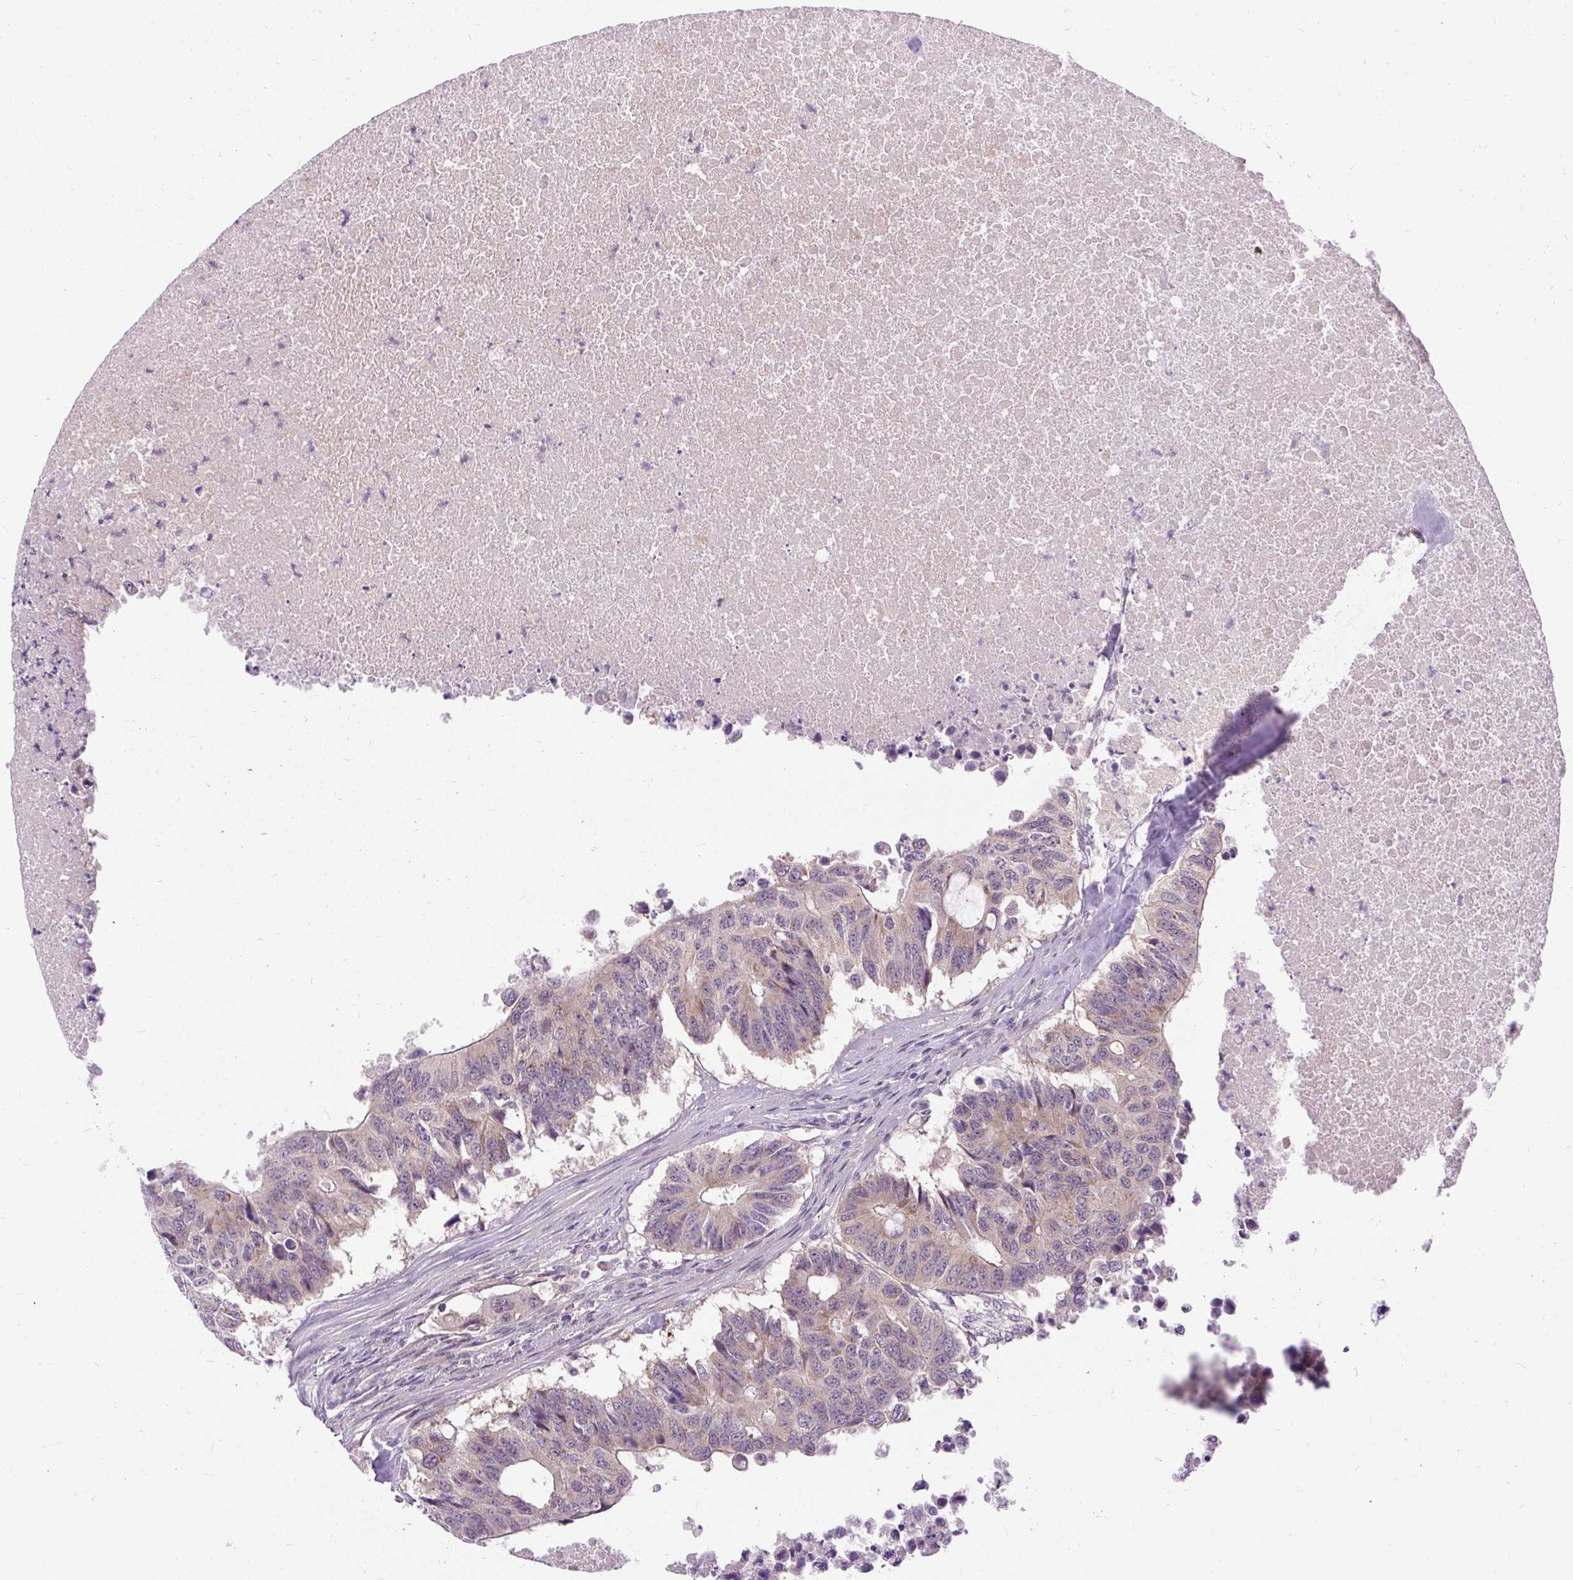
{"staining": {"intensity": "weak", "quantity": "25%-75%", "location": "cytoplasmic/membranous"}, "tissue": "colorectal cancer", "cell_type": "Tumor cells", "image_type": "cancer", "snomed": [{"axis": "morphology", "description": "Adenocarcinoma, NOS"}, {"axis": "topography", "description": "Colon"}], "caption": "IHC image of human colorectal cancer (adenocarcinoma) stained for a protein (brown), which demonstrates low levels of weak cytoplasmic/membranous expression in about 25%-75% of tumor cells.", "gene": "FAM117B", "patient": {"sex": "male", "age": 71}}